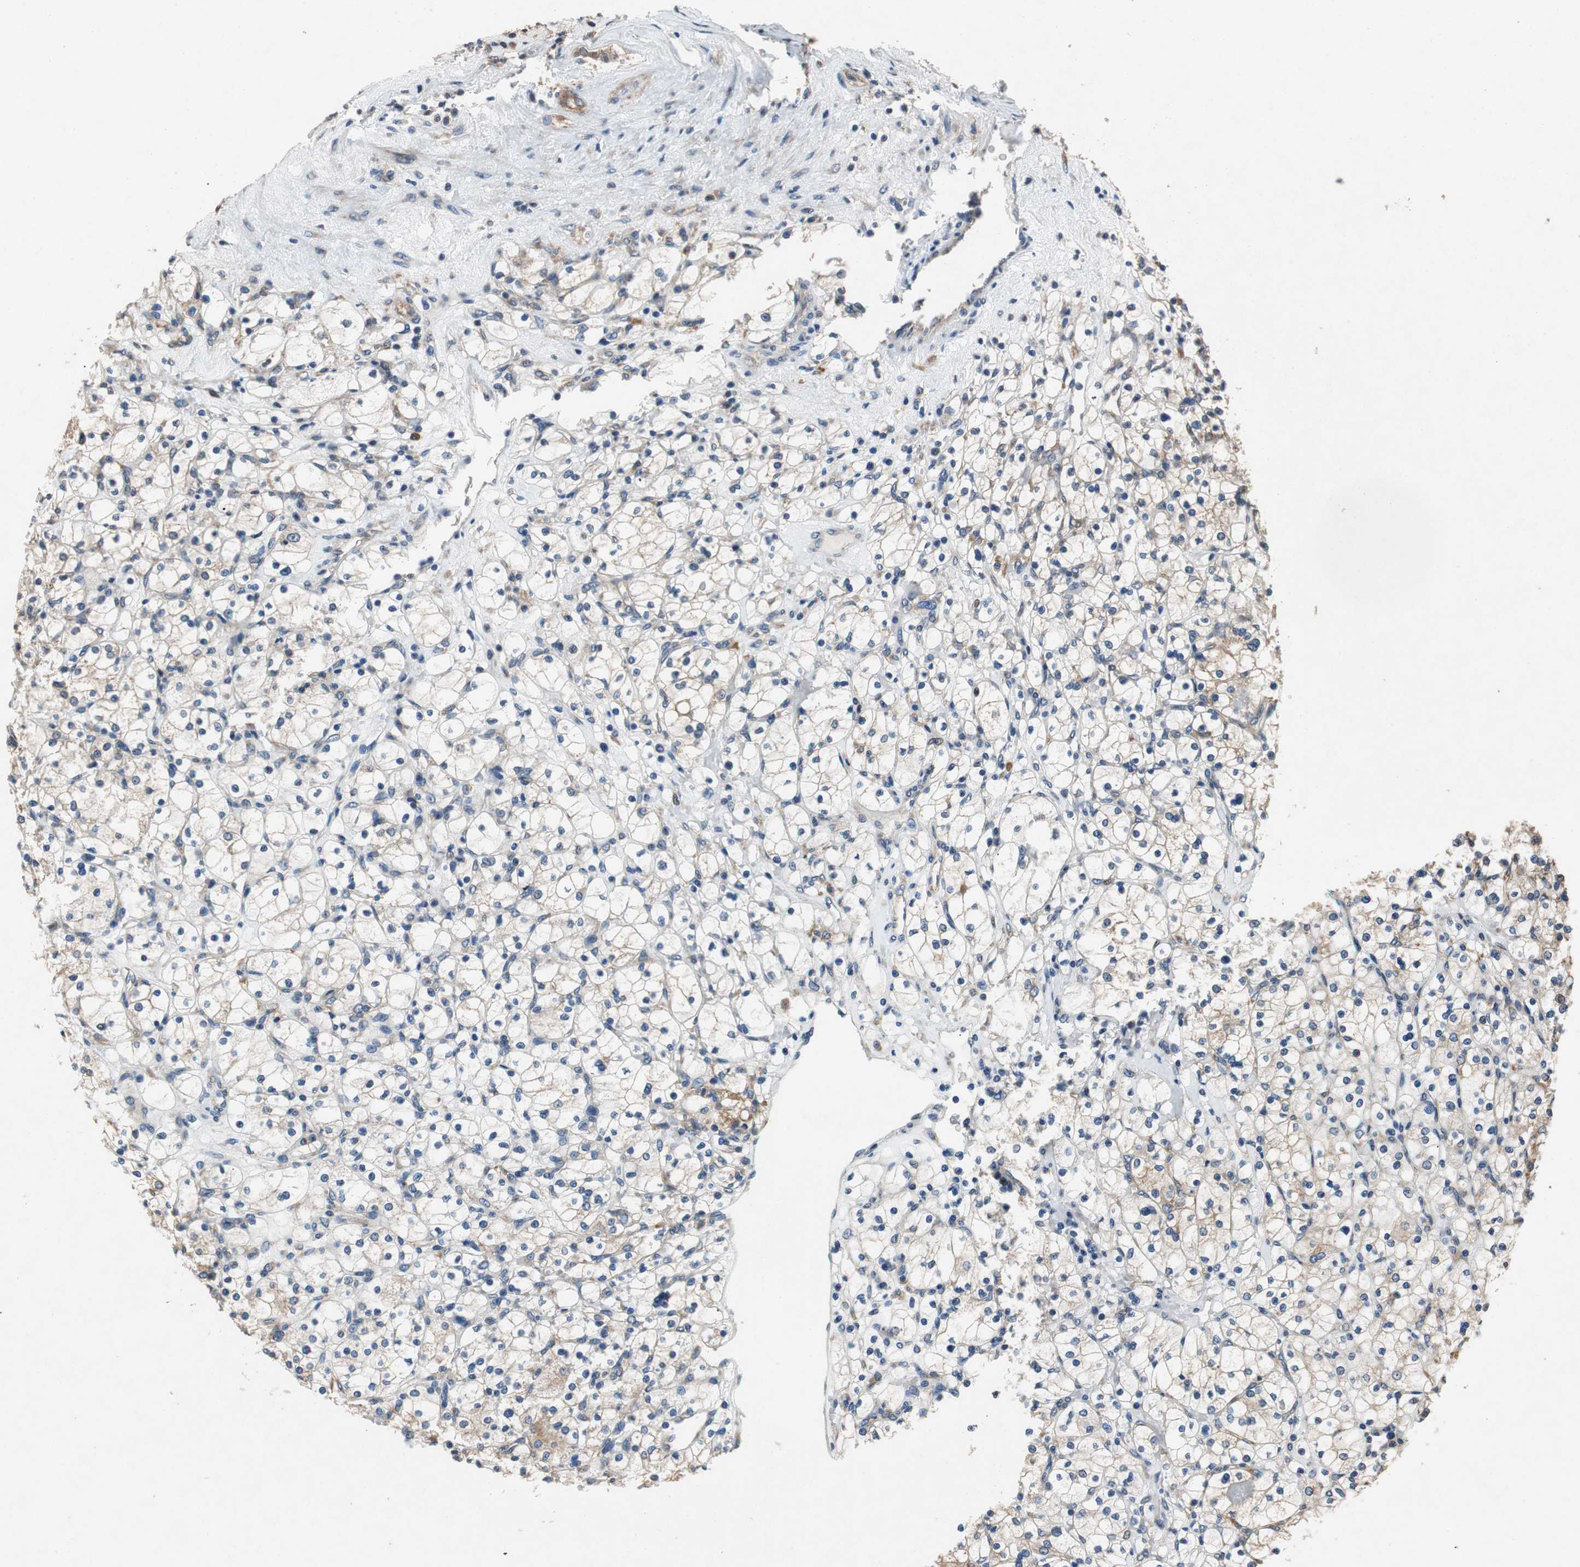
{"staining": {"intensity": "weak", "quantity": "<25%", "location": "cytoplasmic/membranous"}, "tissue": "renal cancer", "cell_type": "Tumor cells", "image_type": "cancer", "snomed": [{"axis": "morphology", "description": "Adenocarcinoma, NOS"}, {"axis": "topography", "description": "Kidney"}], "caption": "Adenocarcinoma (renal) was stained to show a protein in brown. There is no significant staining in tumor cells.", "gene": "RPL35", "patient": {"sex": "female", "age": 83}}